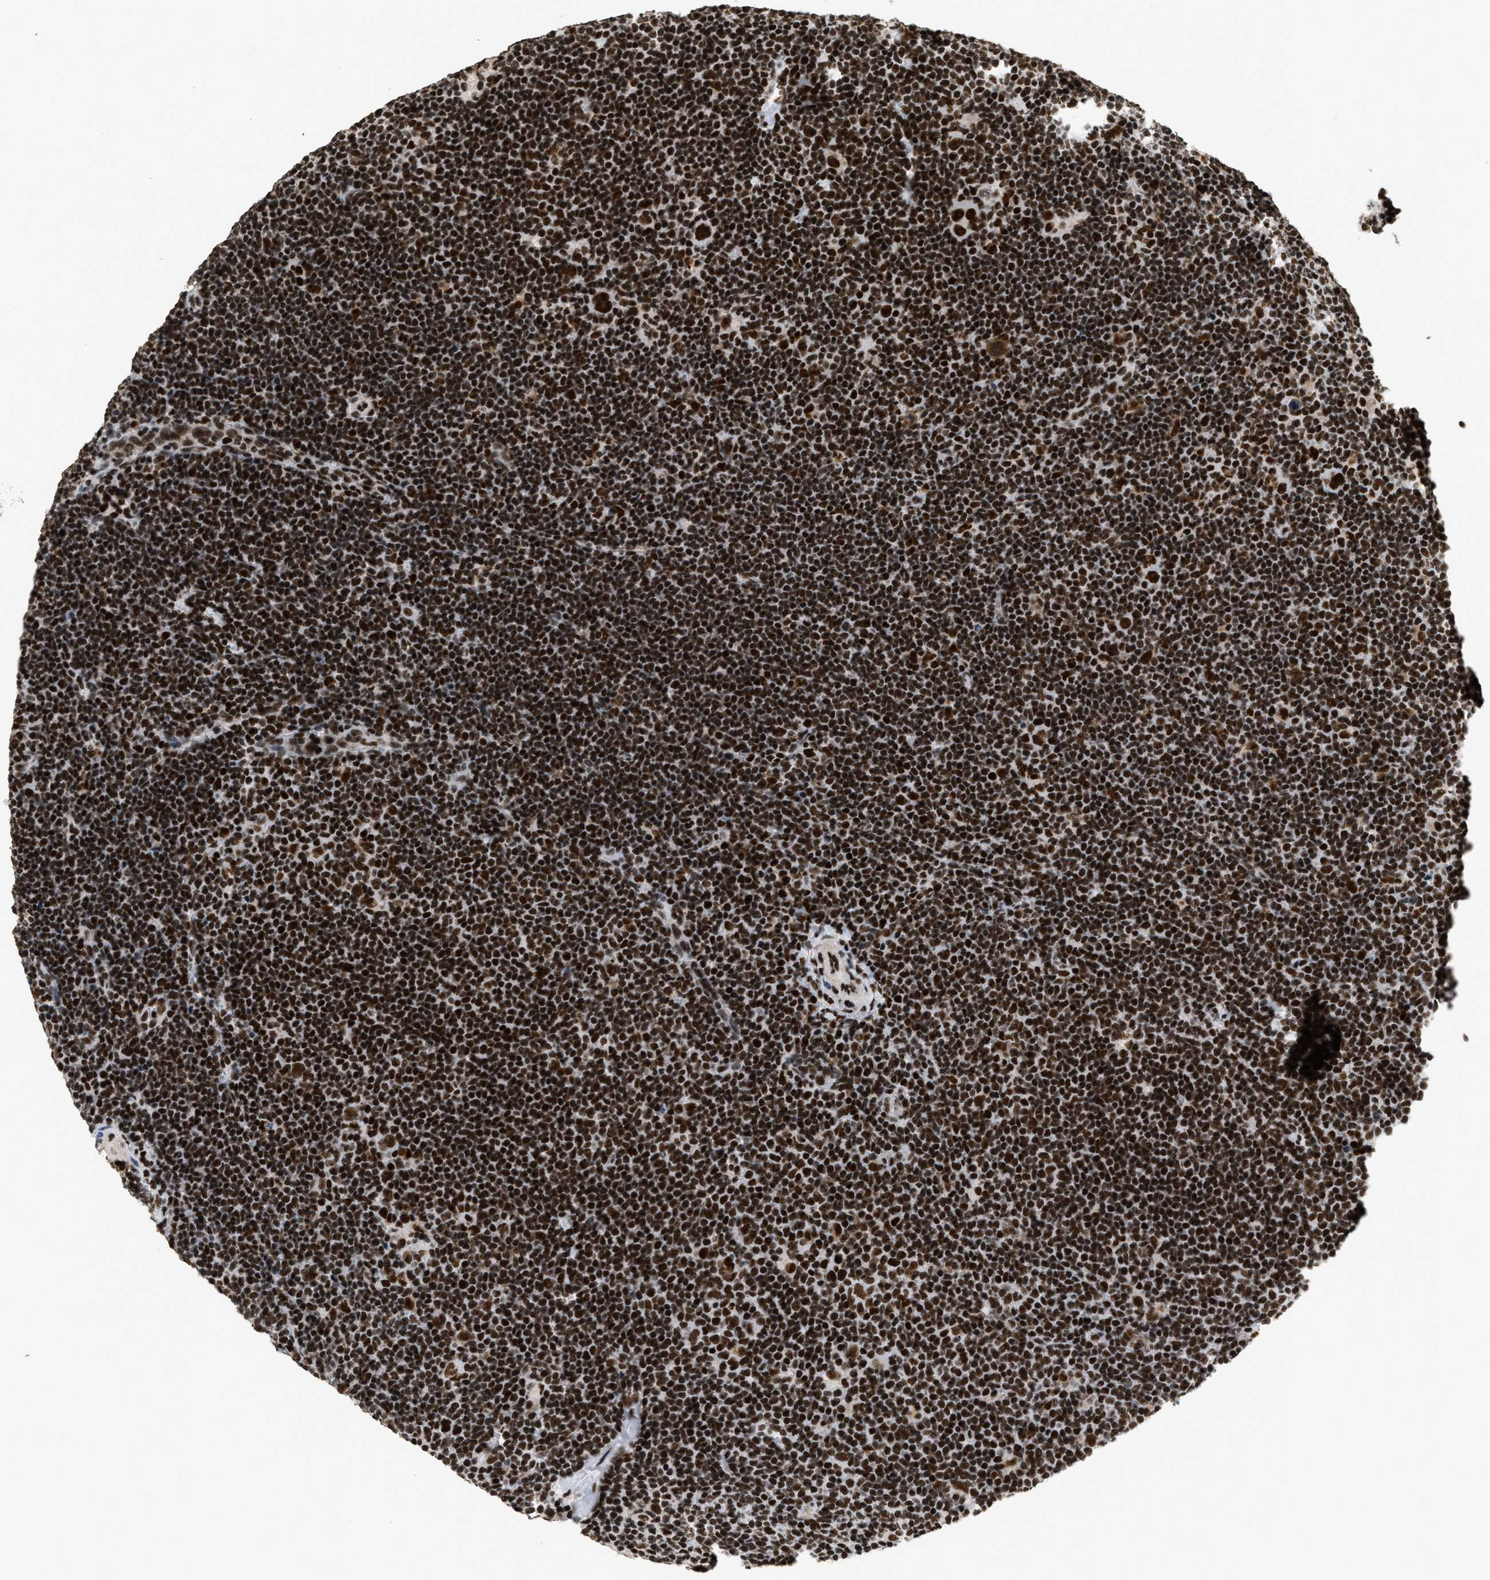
{"staining": {"intensity": "strong", "quantity": ">75%", "location": "nuclear"}, "tissue": "lymphoma", "cell_type": "Tumor cells", "image_type": "cancer", "snomed": [{"axis": "morphology", "description": "Hodgkin's disease, NOS"}, {"axis": "topography", "description": "Lymph node"}], "caption": "Hodgkin's disease was stained to show a protein in brown. There is high levels of strong nuclear expression in about >75% of tumor cells.", "gene": "SMARCB1", "patient": {"sex": "female", "age": 57}}